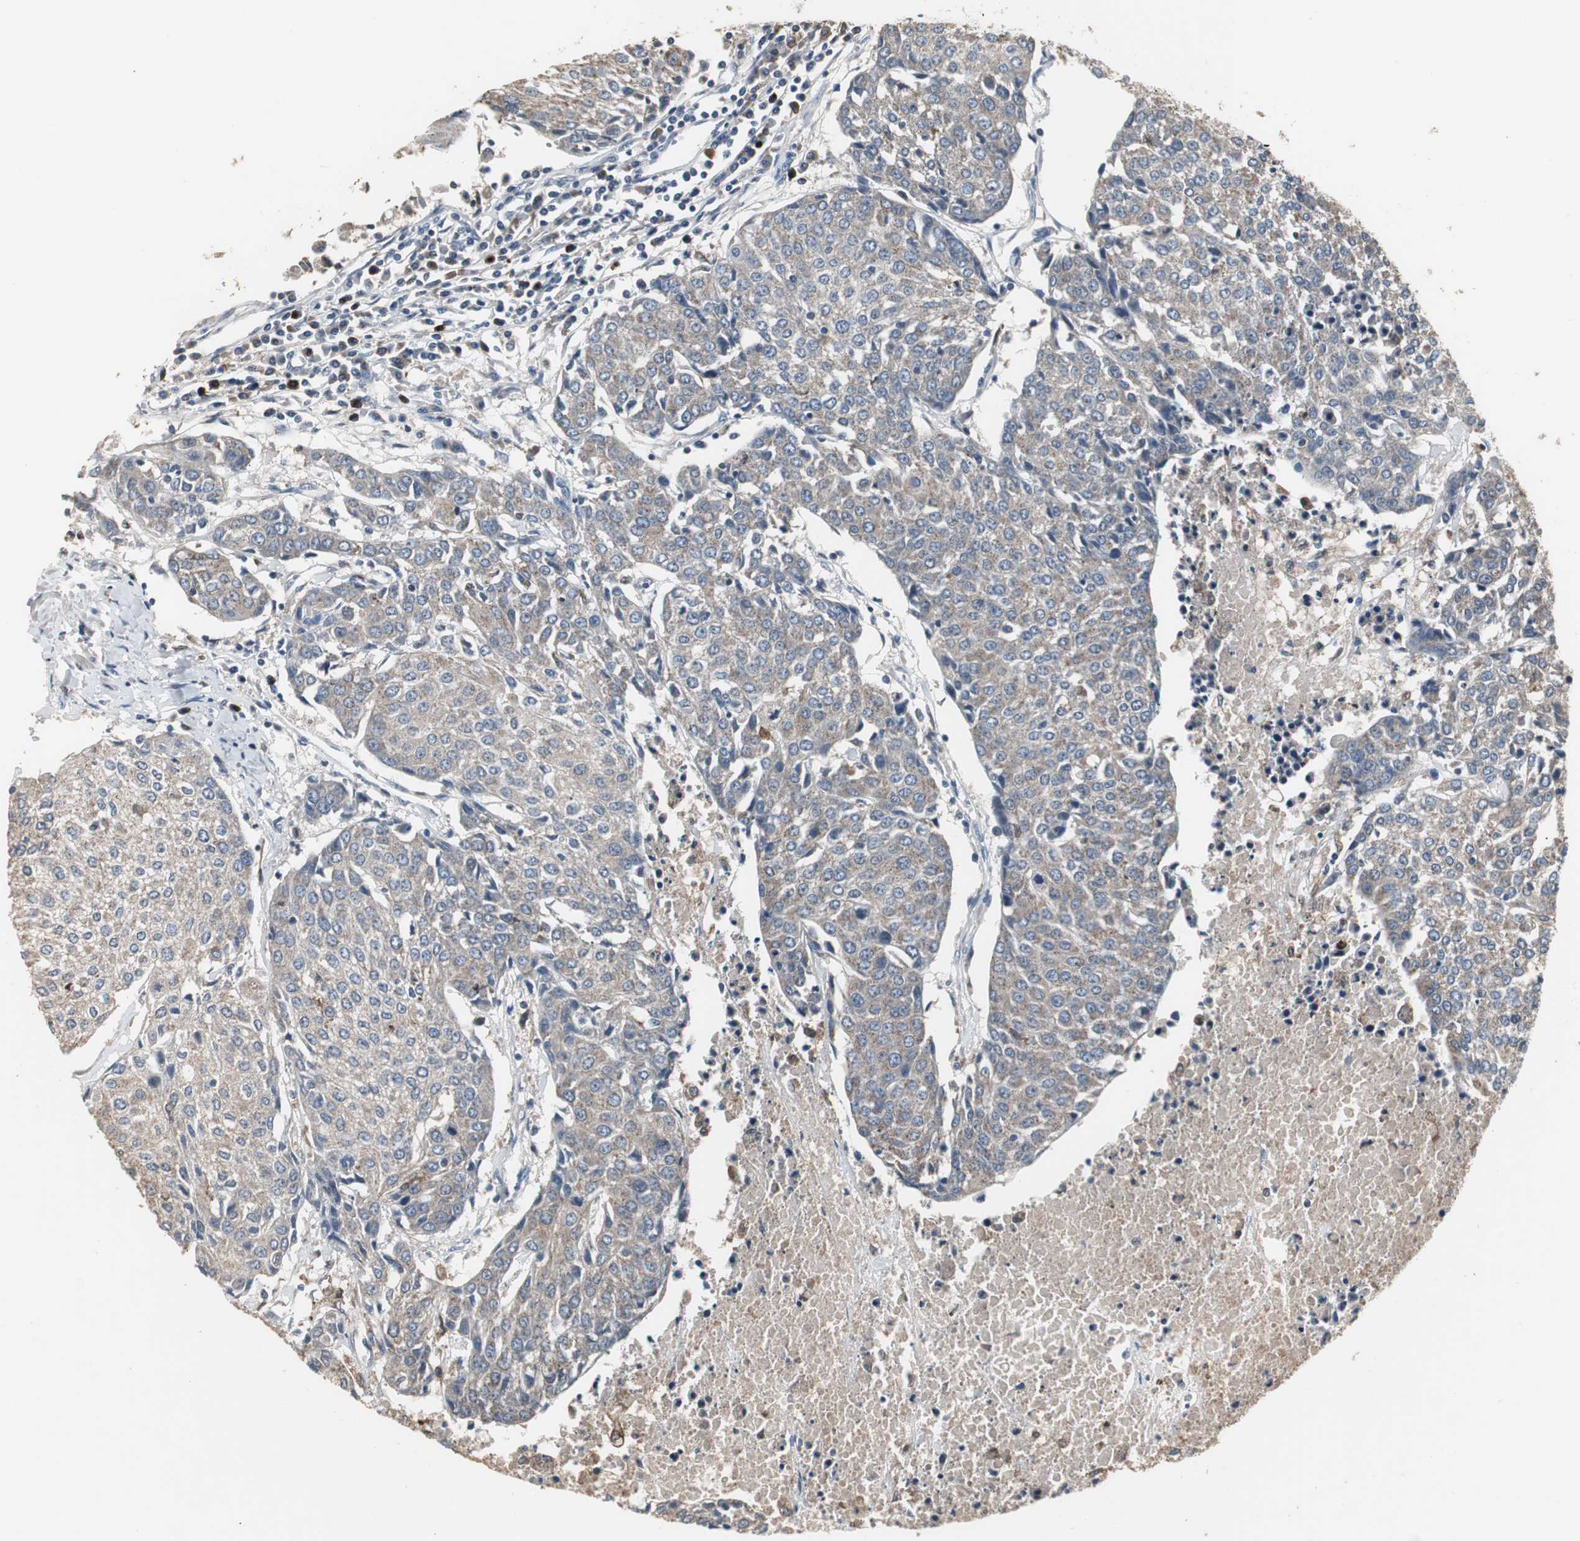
{"staining": {"intensity": "weak", "quantity": ">75%", "location": "cytoplasmic/membranous"}, "tissue": "urothelial cancer", "cell_type": "Tumor cells", "image_type": "cancer", "snomed": [{"axis": "morphology", "description": "Urothelial carcinoma, High grade"}, {"axis": "topography", "description": "Urinary bladder"}], "caption": "About >75% of tumor cells in urothelial cancer reveal weak cytoplasmic/membranous protein staining as visualized by brown immunohistochemical staining.", "gene": "NCF2", "patient": {"sex": "female", "age": 85}}